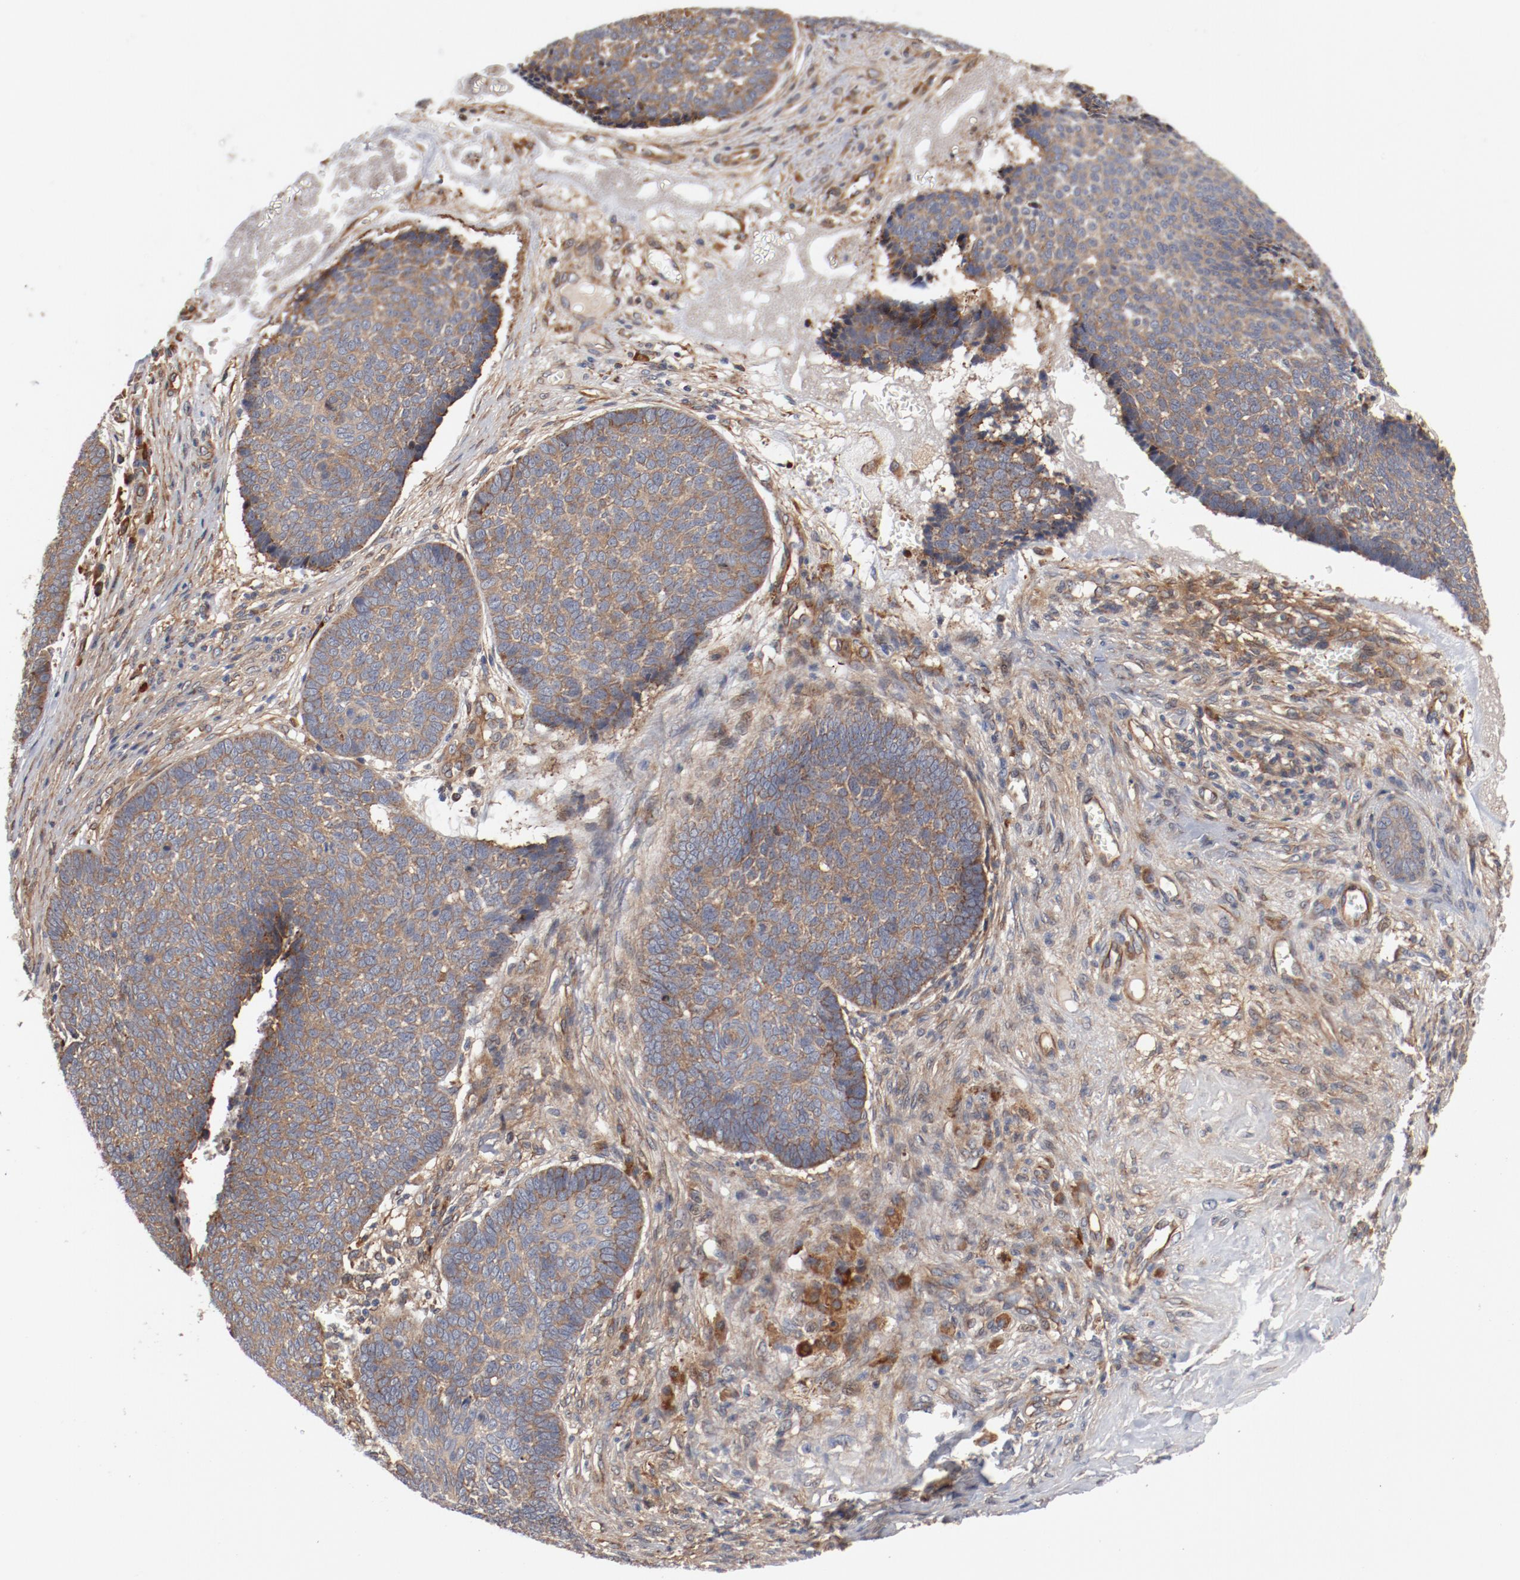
{"staining": {"intensity": "moderate", "quantity": ">75%", "location": "cytoplasmic/membranous"}, "tissue": "skin cancer", "cell_type": "Tumor cells", "image_type": "cancer", "snomed": [{"axis": "morphology", "description": "Basal cell carcinoma"}, {"axis": "topography", "description": "Skin"}], "caption": "Immunohistochemical staining of human skin basal cell carcinoma exhibits moderate cytoplasmic/membranous protein positivity in about >75% of tumor cells.", "gene": "PITPNM2", "patient": {"sex": "male", "age": 84}}